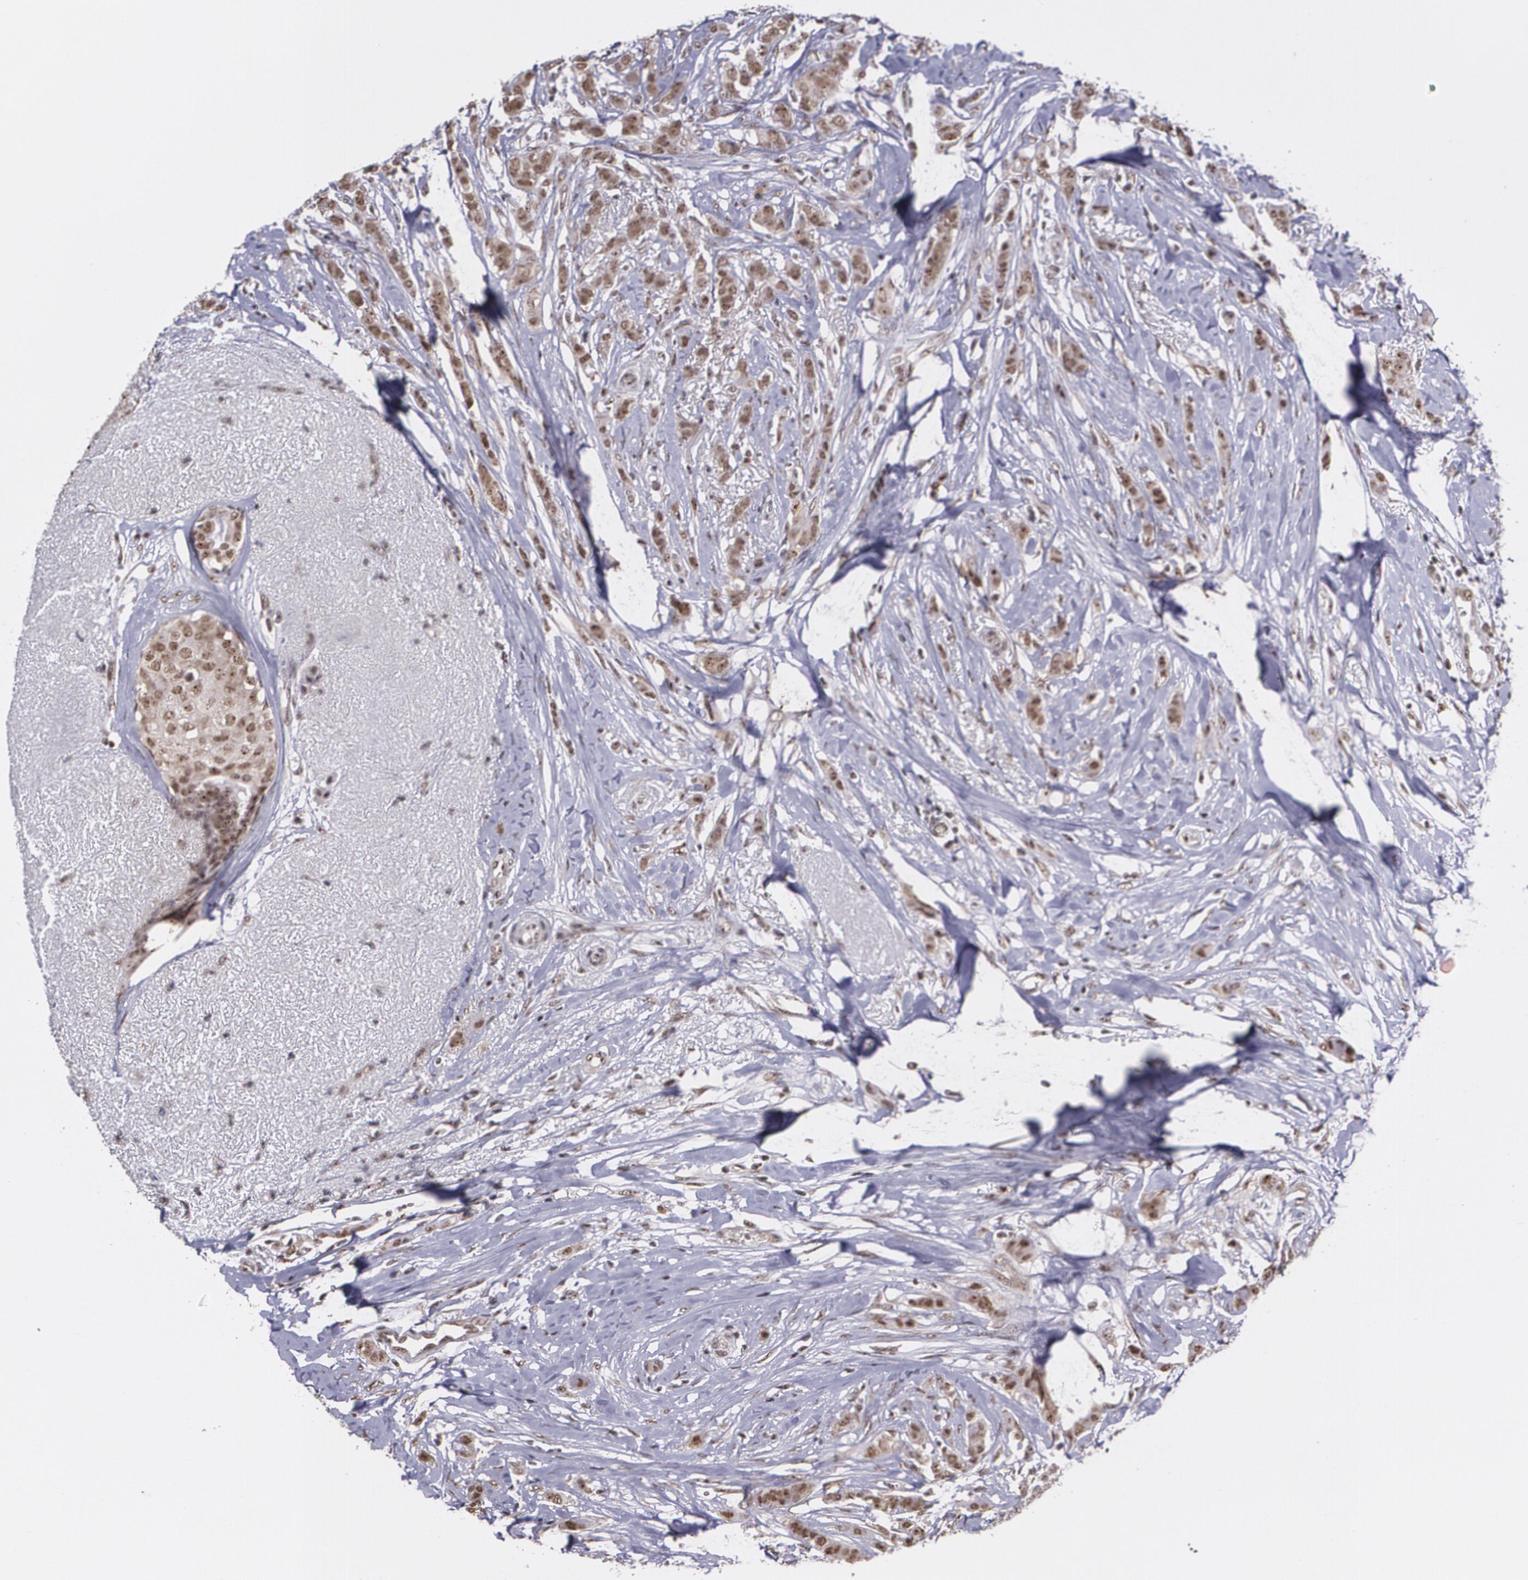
{"staining": {"intensity": "moderate", "quantity": ">75%", "location": "cytoplasmic/membranous,nuclear"}, "tissue": "breast cancer", "cell_type": "Tumor cells", "image_type": "cancer", "snomed": [{"axis": "morphology", "description": "Lobular carcinoma"}, {"axis": "topography", "description": "Breast"}], "caption": "Moderate cytoplasmic/membranous and nuclear positivity for a protein is identified in approximately >75% of tumor cells of breast lobular carcinoma using immunohistochemistry (IHC).", "gene": "C6orf15", "patient": {"sex": "female", "age": 55}}